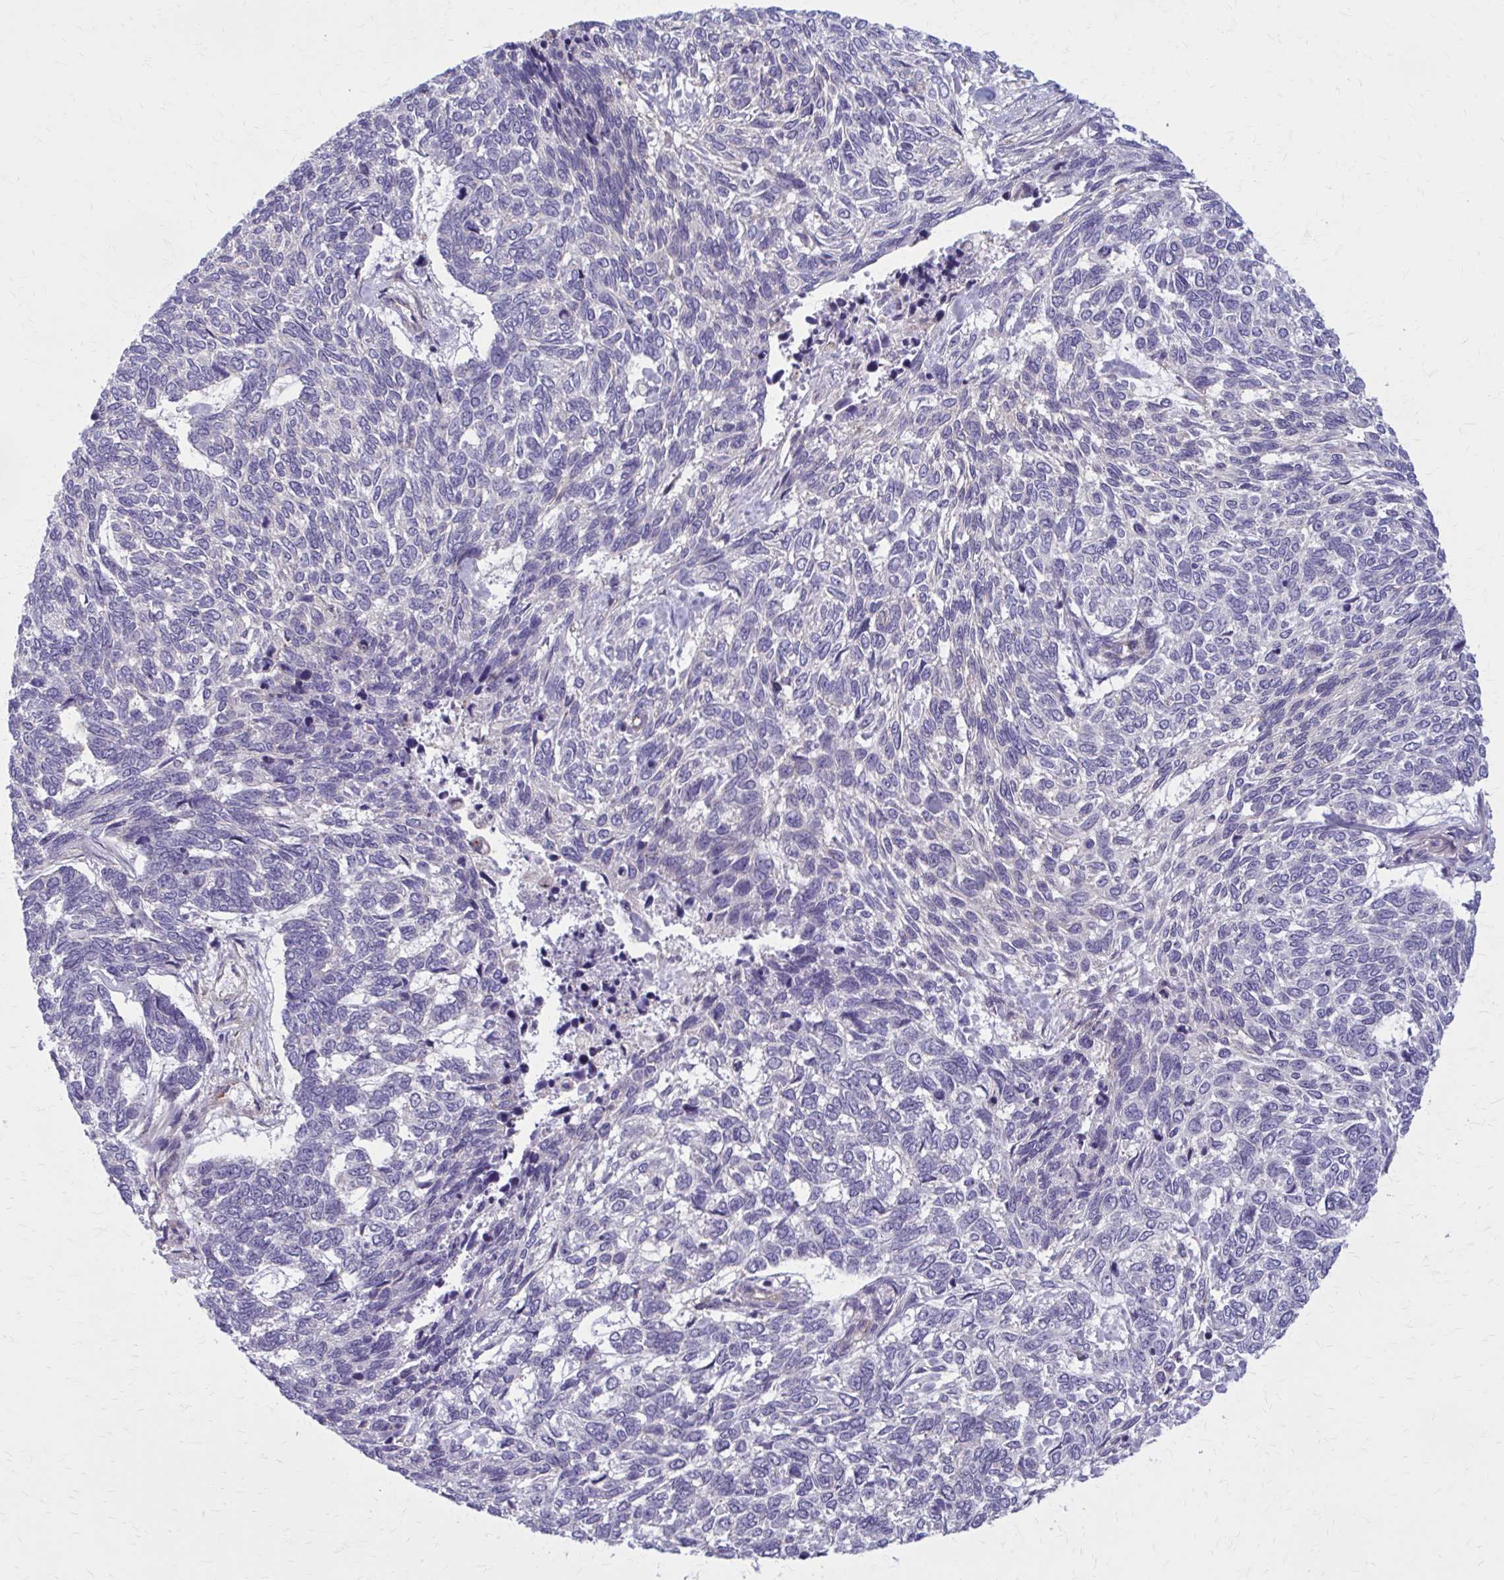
{"staining": {"intensity": "negative", "quantity": "none", "location": "none"}, "tissue": "skin cancer", "cell_type": "Tumor cells", "image_type": "cancer", "snomed": [{"axis": "morphology", "description": "Basal cell carcinoma"}, {"axis": "topography", "description": "Skin"}], "caption": "High power microscopy histopathology image of an immunohistochemistry (IHC) photomicrograph of skin basal cell carcinoma, revealing no significant expression in tumor cells.", "gene": "ZDHHC7", "patient": {"sex": "female", "age": 65}}